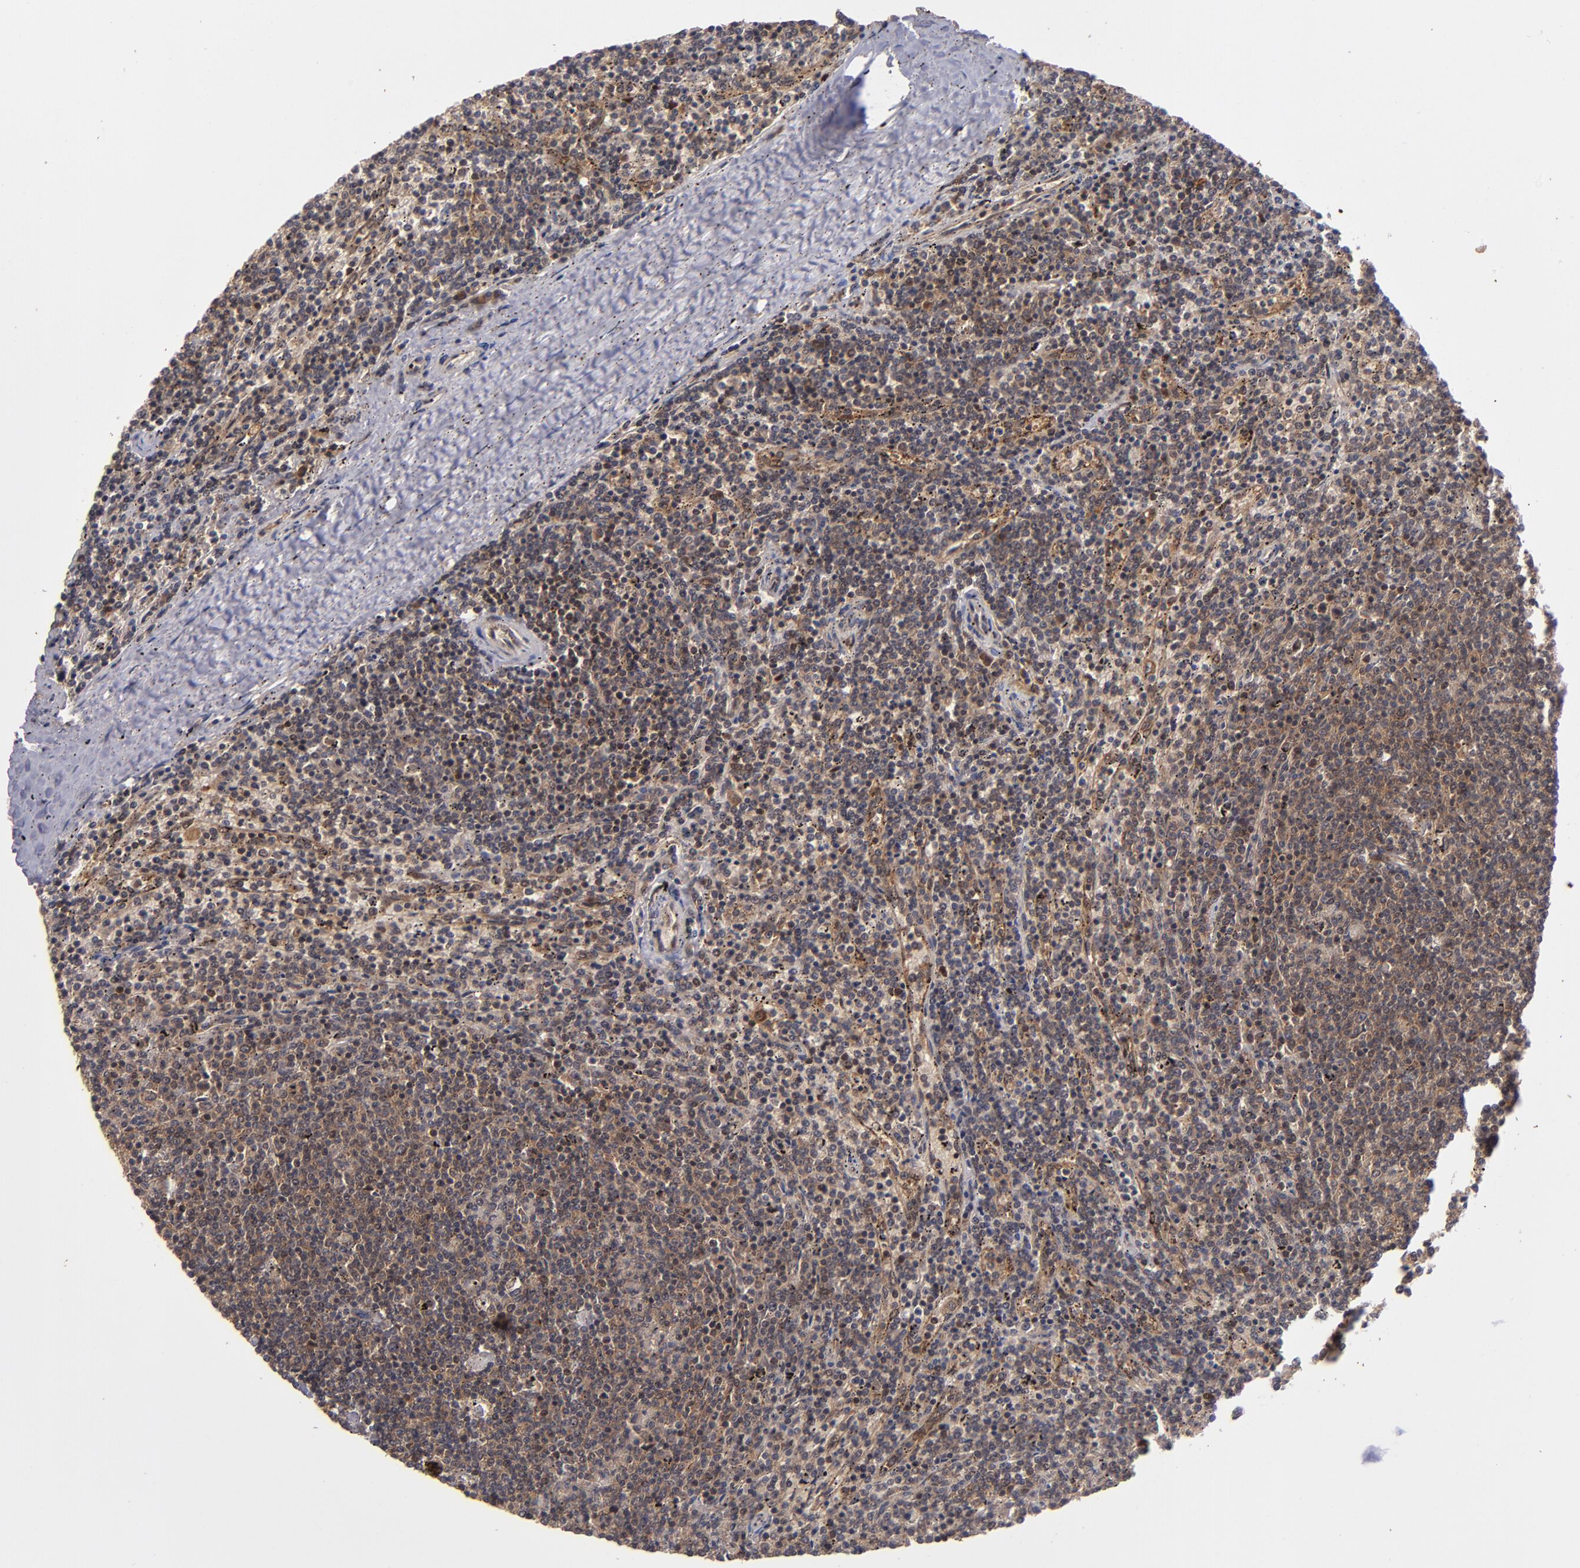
{"staining": {"intensity": "negative", "quantity": "none", "location": "none"}, "tissue": "lymphoma", "cell_type": "Tumor cells", "image_type": "cancer", "snomed": [{"axis": "morphology", "description": "Malignant lymphoma, non-Hodgkin's type, Low grade"}, {"axis": "topography", "description": "Spleen"}], "caption": "Immunohistochemical staining of human malignant lymphoma, non-Hodgkin's type (low-grade) displays no significant positivity in tumor cells.", "gene": "BDKRB1", "patient": {"sex": "female", "age": 50}}